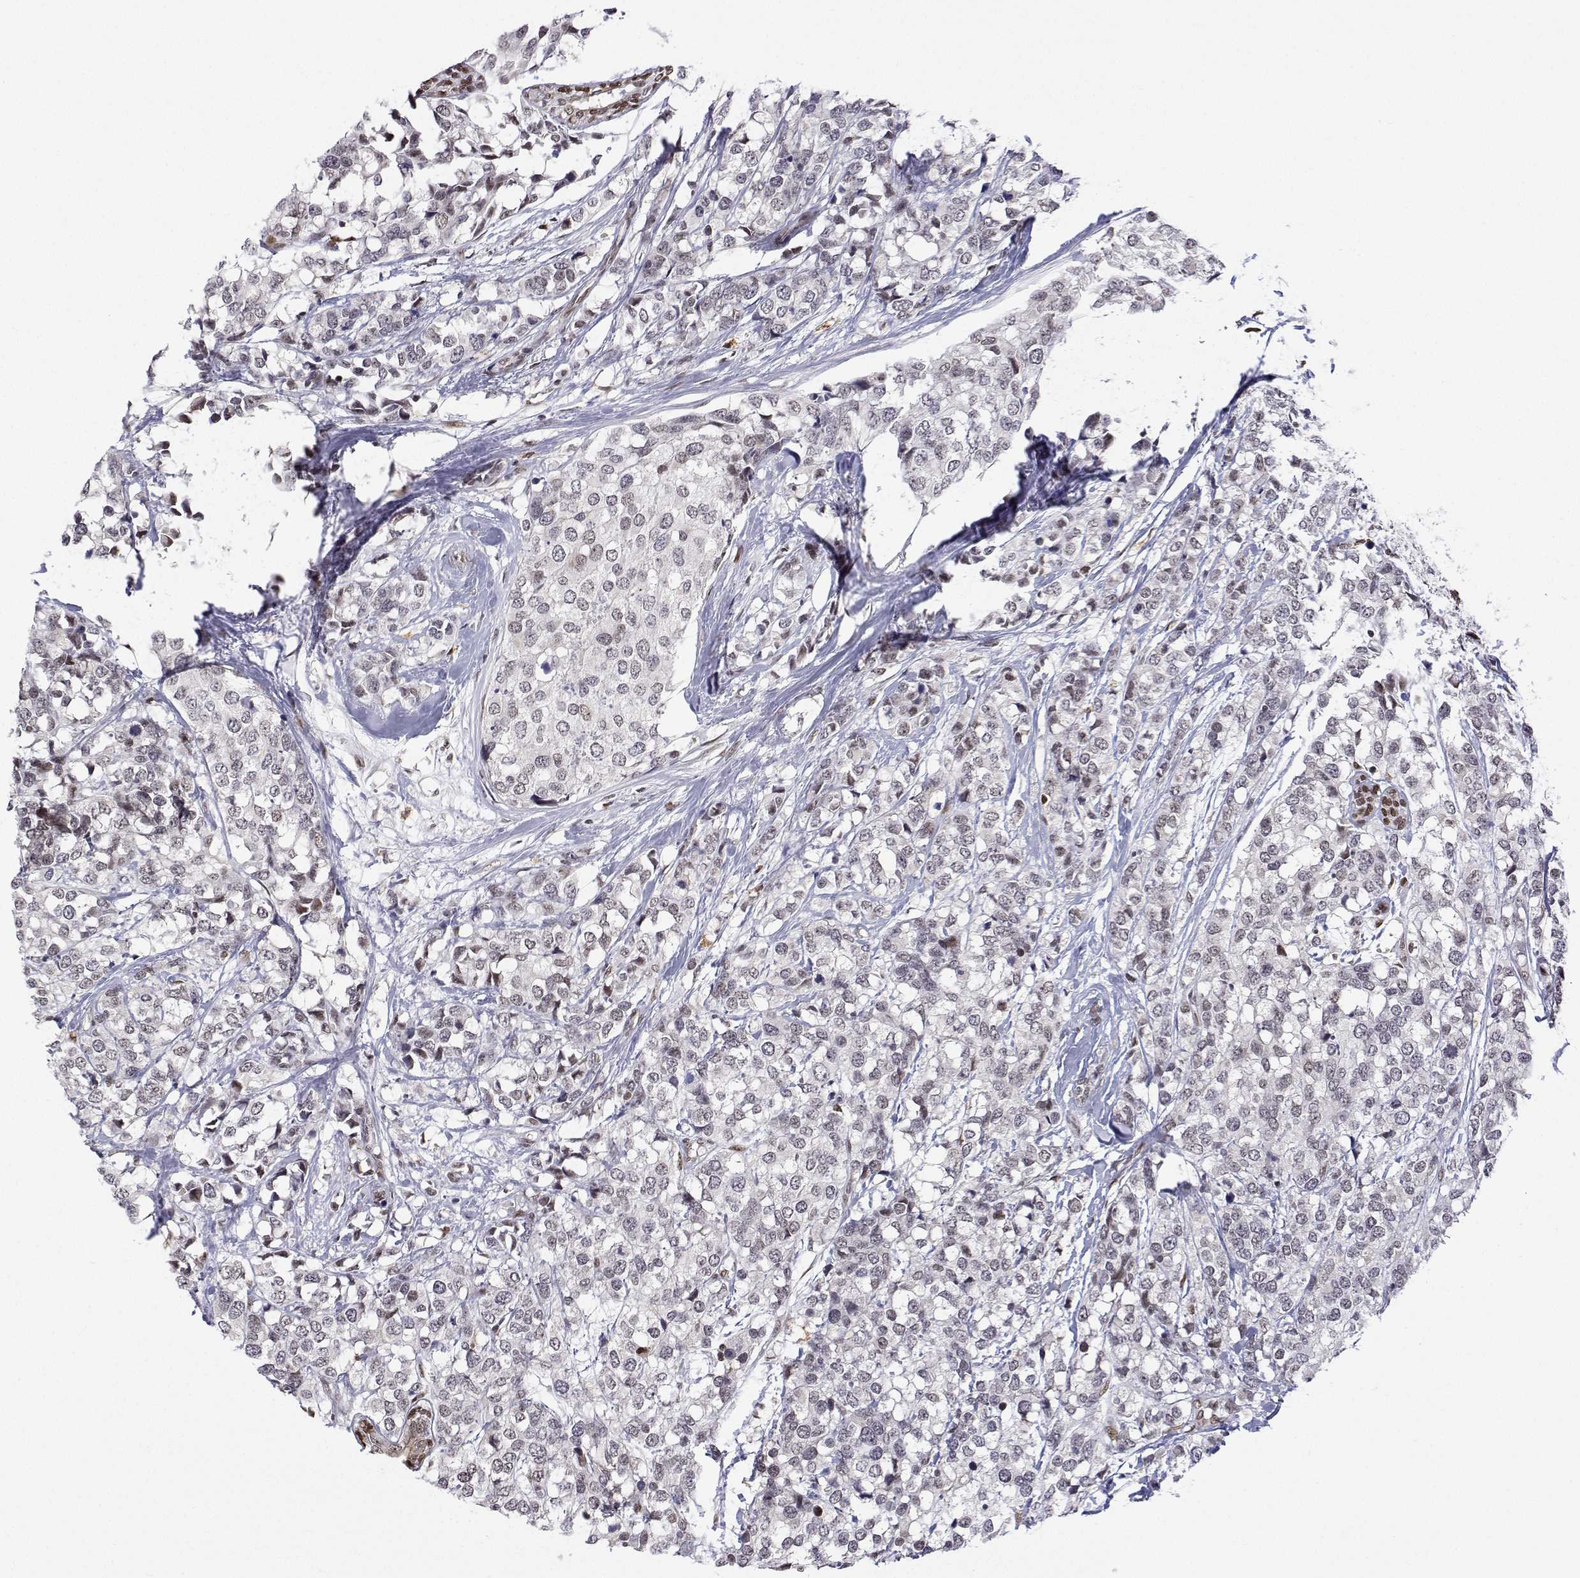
{"staining": {"intensity": "weak", "quantity": "<25%", "location": "nuclear"}, "tissue": "breast cancer", "cell_type": "Tumor cells", "image_type": "cancer", "snomed": [{"axis": "morphology", "description": "Lobular carcinoma"}, {"axis": "topography", "description": "Breast"}], "caption": "A micrograph of human breast cancer is negative for staining in tumor cells. (Brightfield microscopy of DAB IHC at high magnification).", "gene": "XPC", "patient": {"sex": "female", "age": 59}}